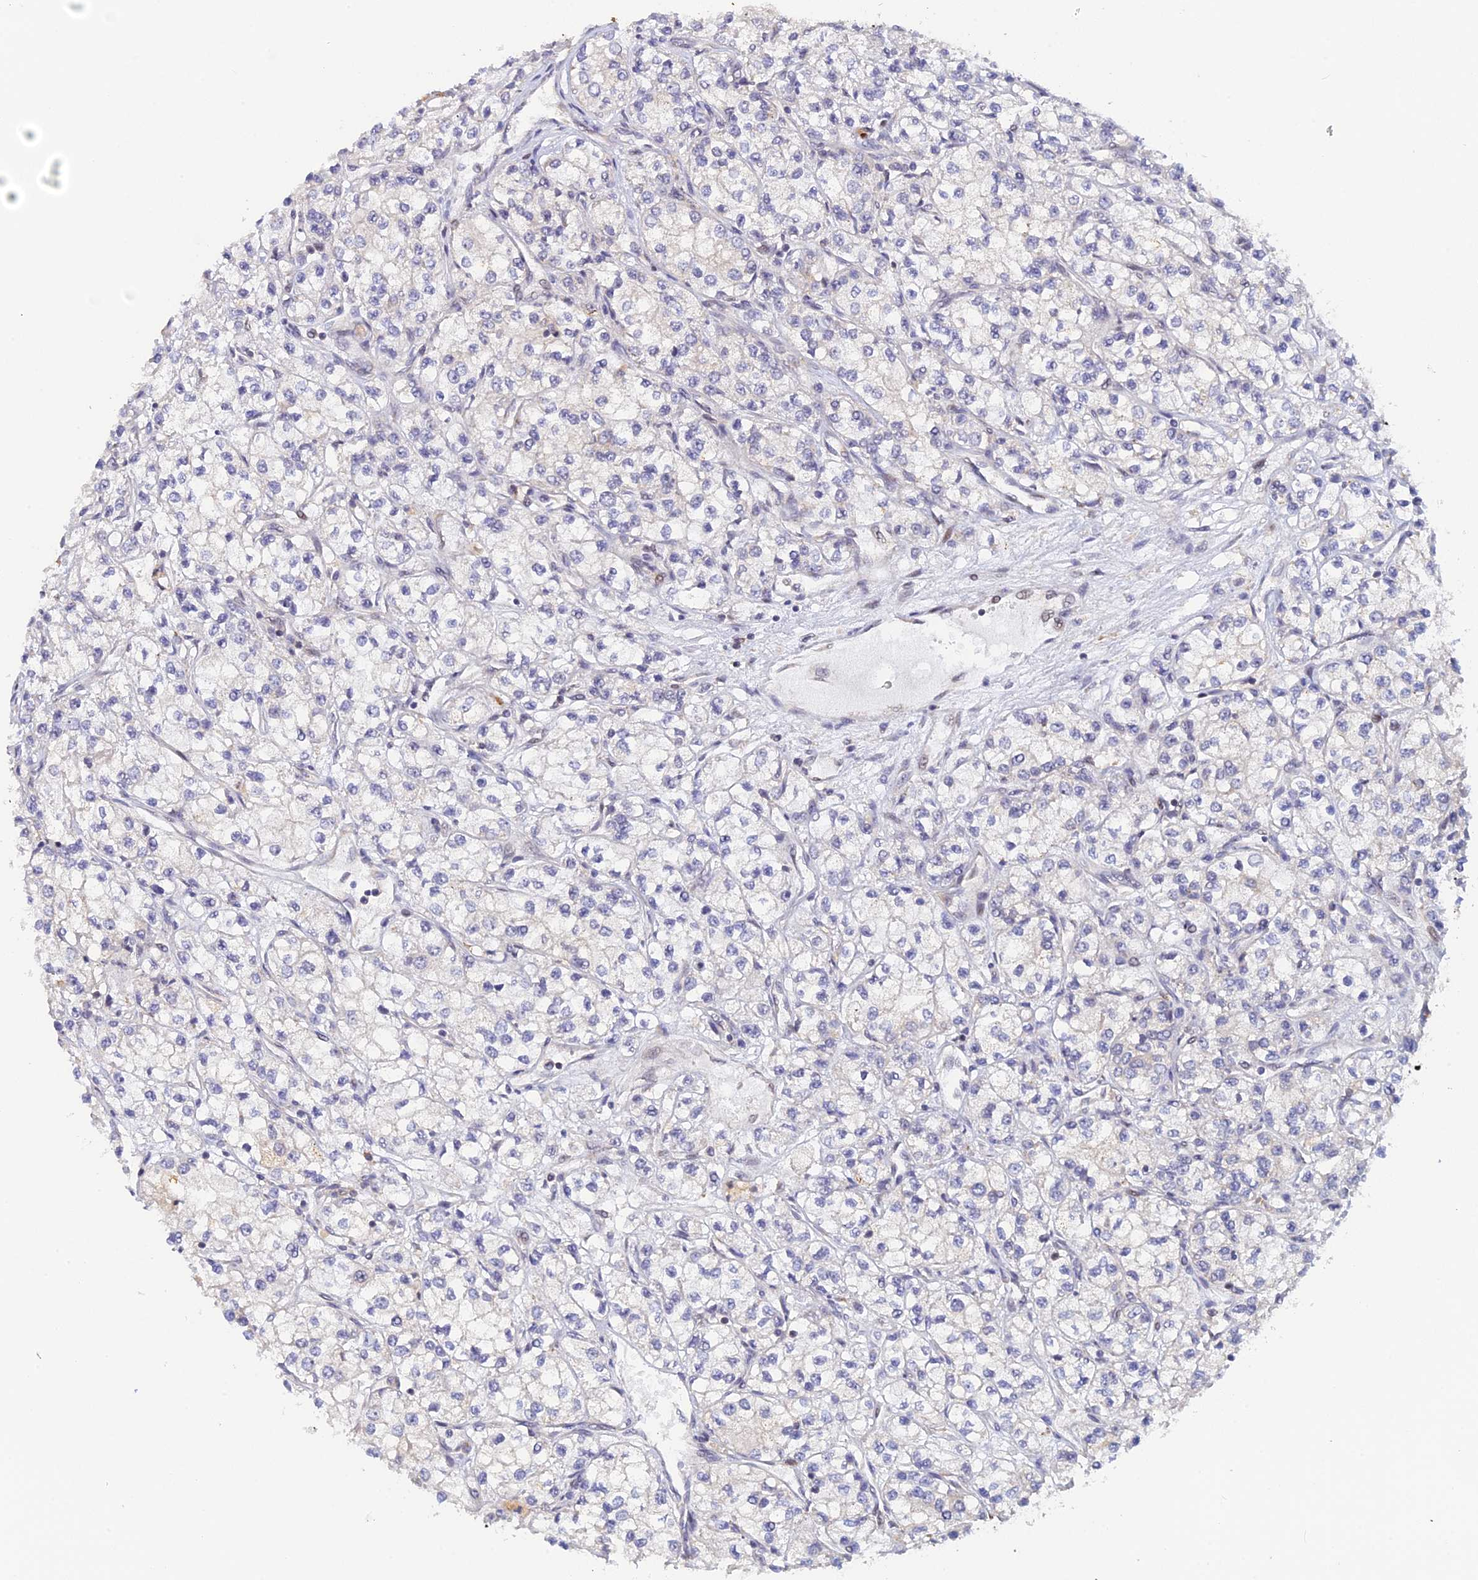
{"staining": {"intensity": "negative", "quantity": "none", "location": "none"}, "tissue": "renal cancer", "cell_type": "Tumor cells", "image_type": "cancer", "snomed": [{"axis": "morphology", "description": "Adenocarcinoma, NOS"}, {"axis": "topography", "description": "Kidney"}], "caption": "Tumor cells show no significant protein positivity in renal cancer (adenocarcinoma).", "gene": "GSKIP", "patient": {"sex": "male", "age": 80}}